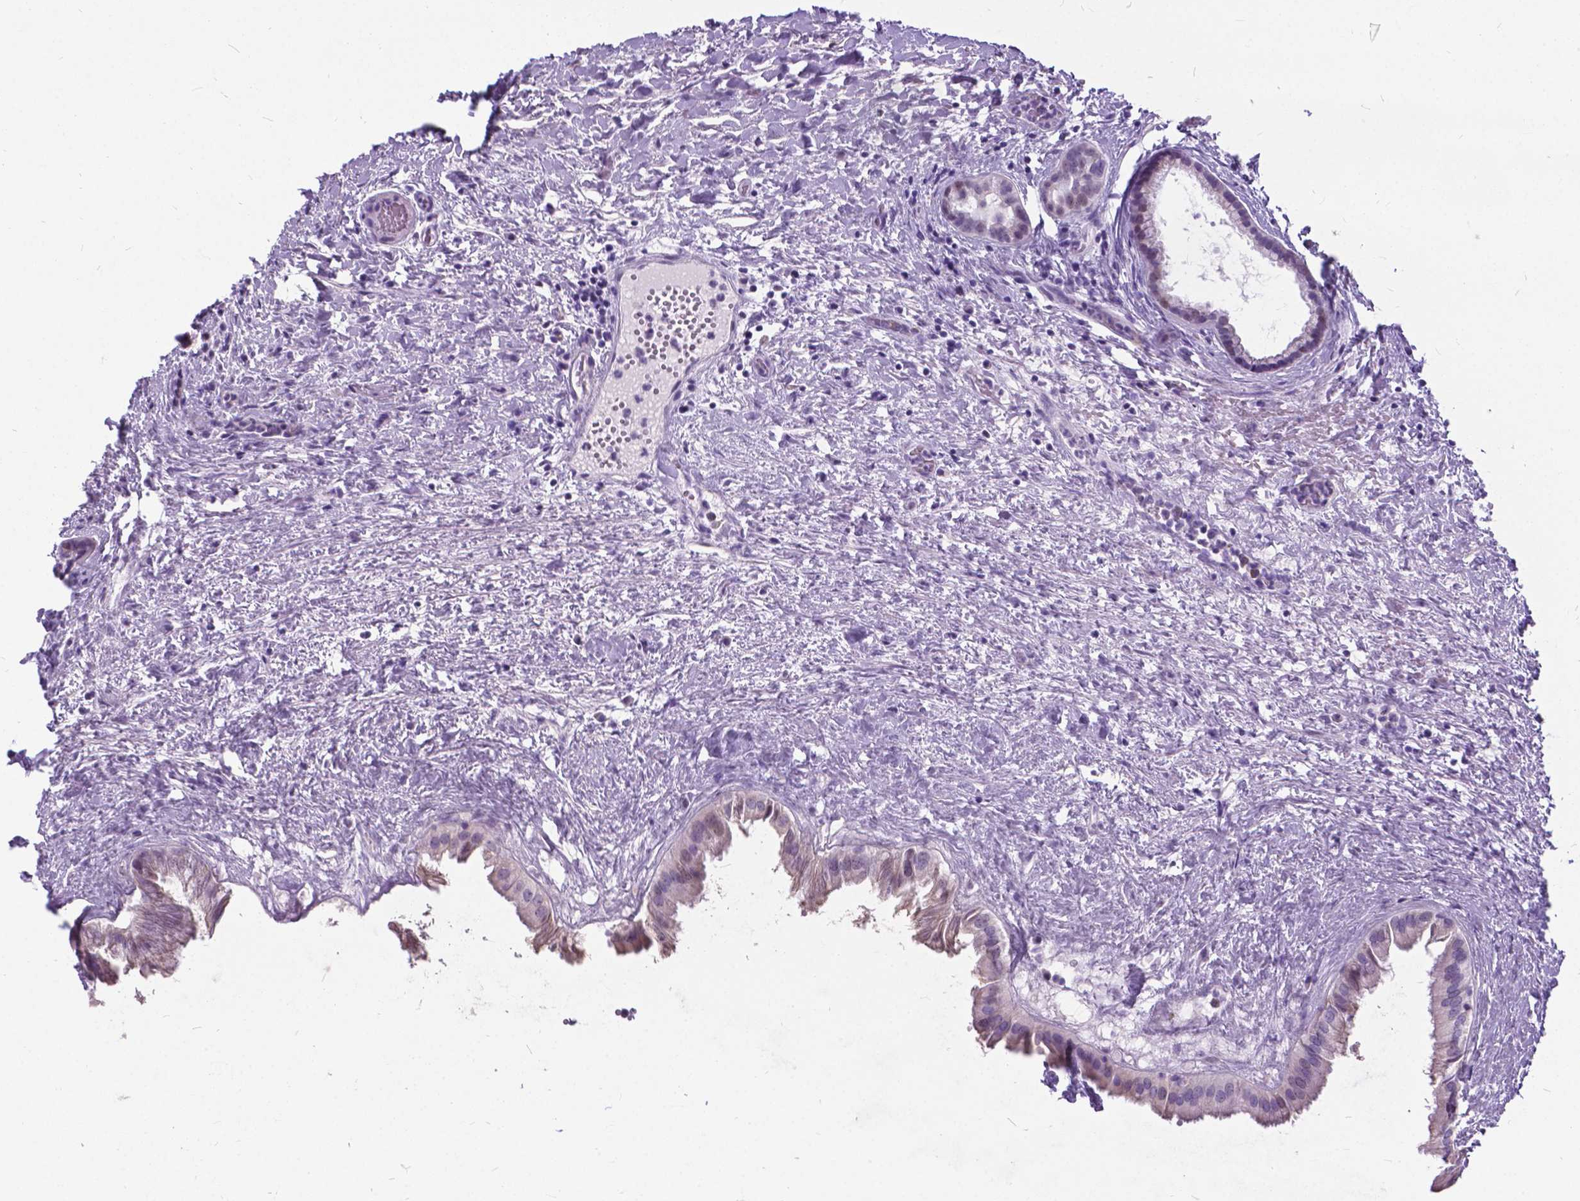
{"staining": {"intensity": "negative", "quantity": "none", "location": "none"}, "tissue": "gallbladder", "cell_type": "Glandular cells", "image_type": "normal", "snomed": [{"axis": "morphology", "description": "Normal tissue, NOS"}, {"axis": "topography", "description": "Gallbladder"}], "caption": "Immunohistochemical staining of unremarkable gallbladder reveals no significant staining in glandular cells.", "gene": "BSND", "patient": {"sex": "male", "age": 70}}